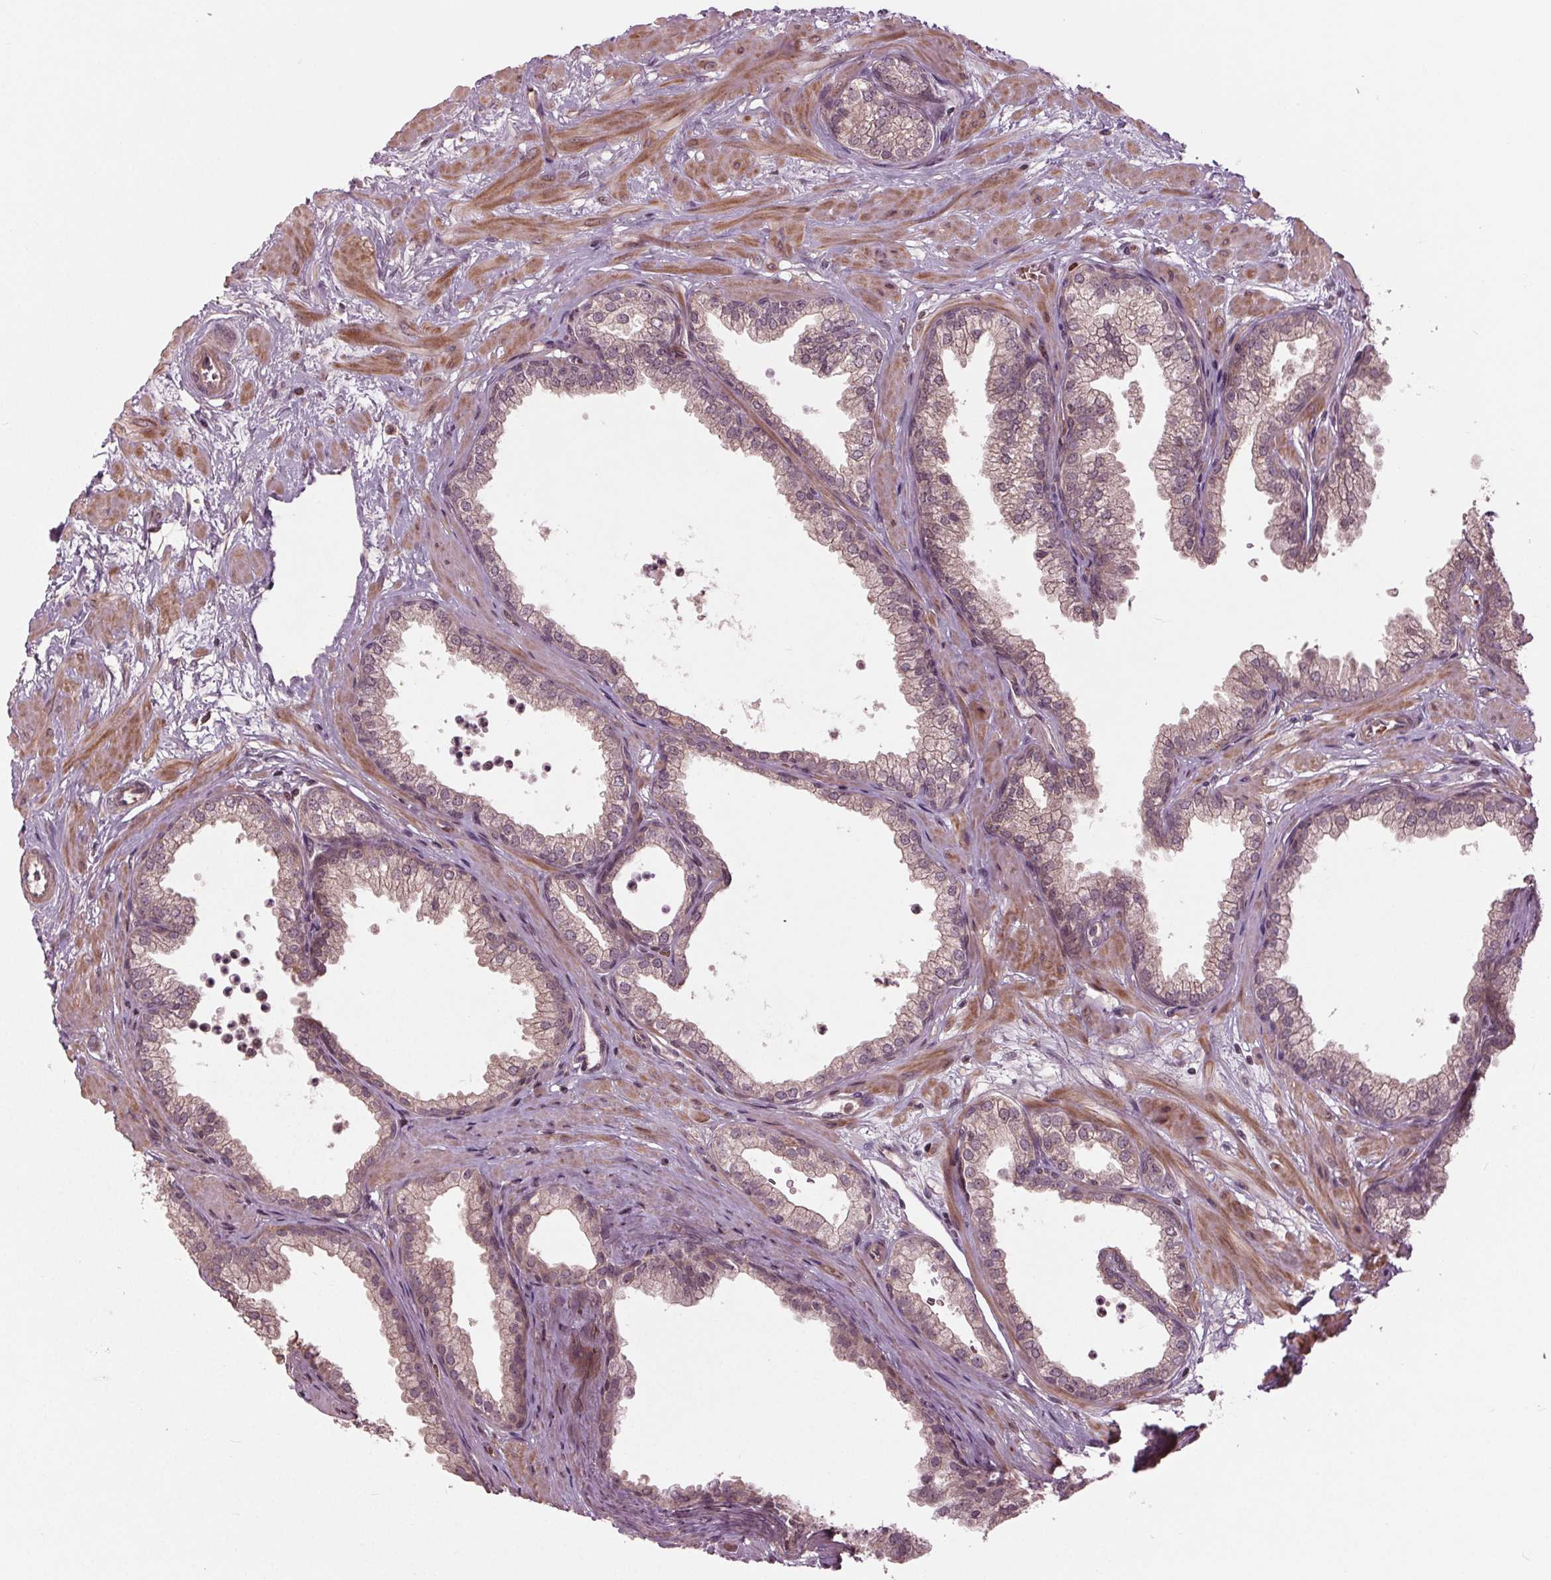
{"staining": {"intensity": "negative", "quantity": "none", "location": "none"}, "tissue": "prostate", "cell_type": "Glandular cells", "image_type": "normal", "snomed": [{"axis": "morphology", "description": "Normal tissue, NOS"}, {"axis": "topography", "description": "Prostate"}], "caption": "DAB (3,3'-diaminobenzidine) immunohistochemical staining of normal human prostate displays no significant expression in glandular cells.", "gene": "CDKL4", "patient": {"sex": "male", "age": 37}}